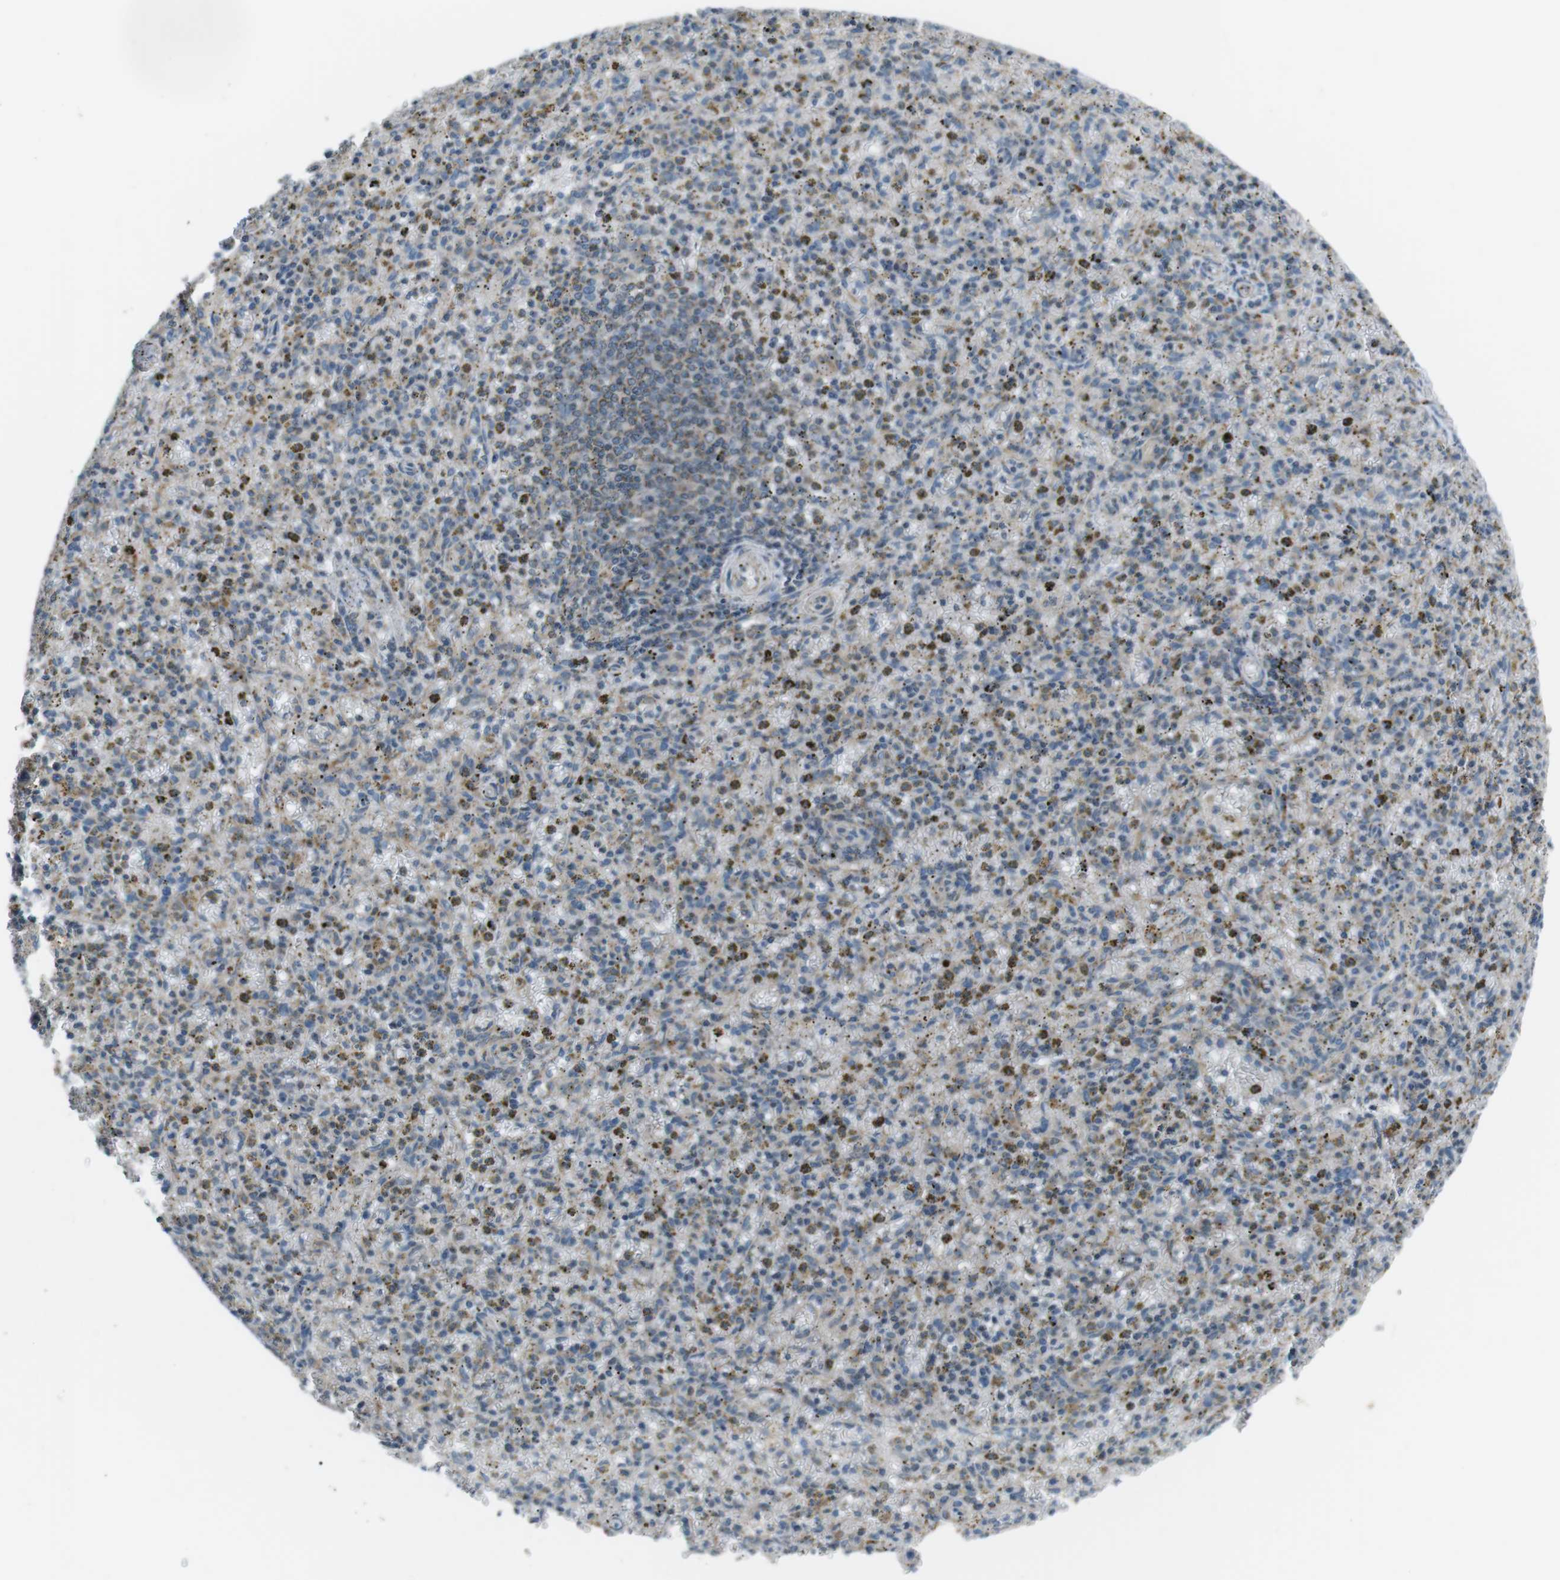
{"staining": {"intensity": "weak", "quantity": "25%-75%", "location": "cytoplasmic/membranous"}, "tissue": "spleen", "cell_type": "Cells in red pulp", "image_type": "normal", "snomed": [{"axis": "morphology", "description": "Normal tissue, NOS"}, {"axis": "topography", "description": "Spleen"}], "caption": "Immunohistochemistry (IHC) photomicrograph of unremarkable spleen stained for a protein (brown), which demonstrates low levels of weak cytoplasmic/membranous expression in about 25%-75% of cells in red pulp.", "gene": "FAM3B", "patient": {"sex": "male", "age": 72}}